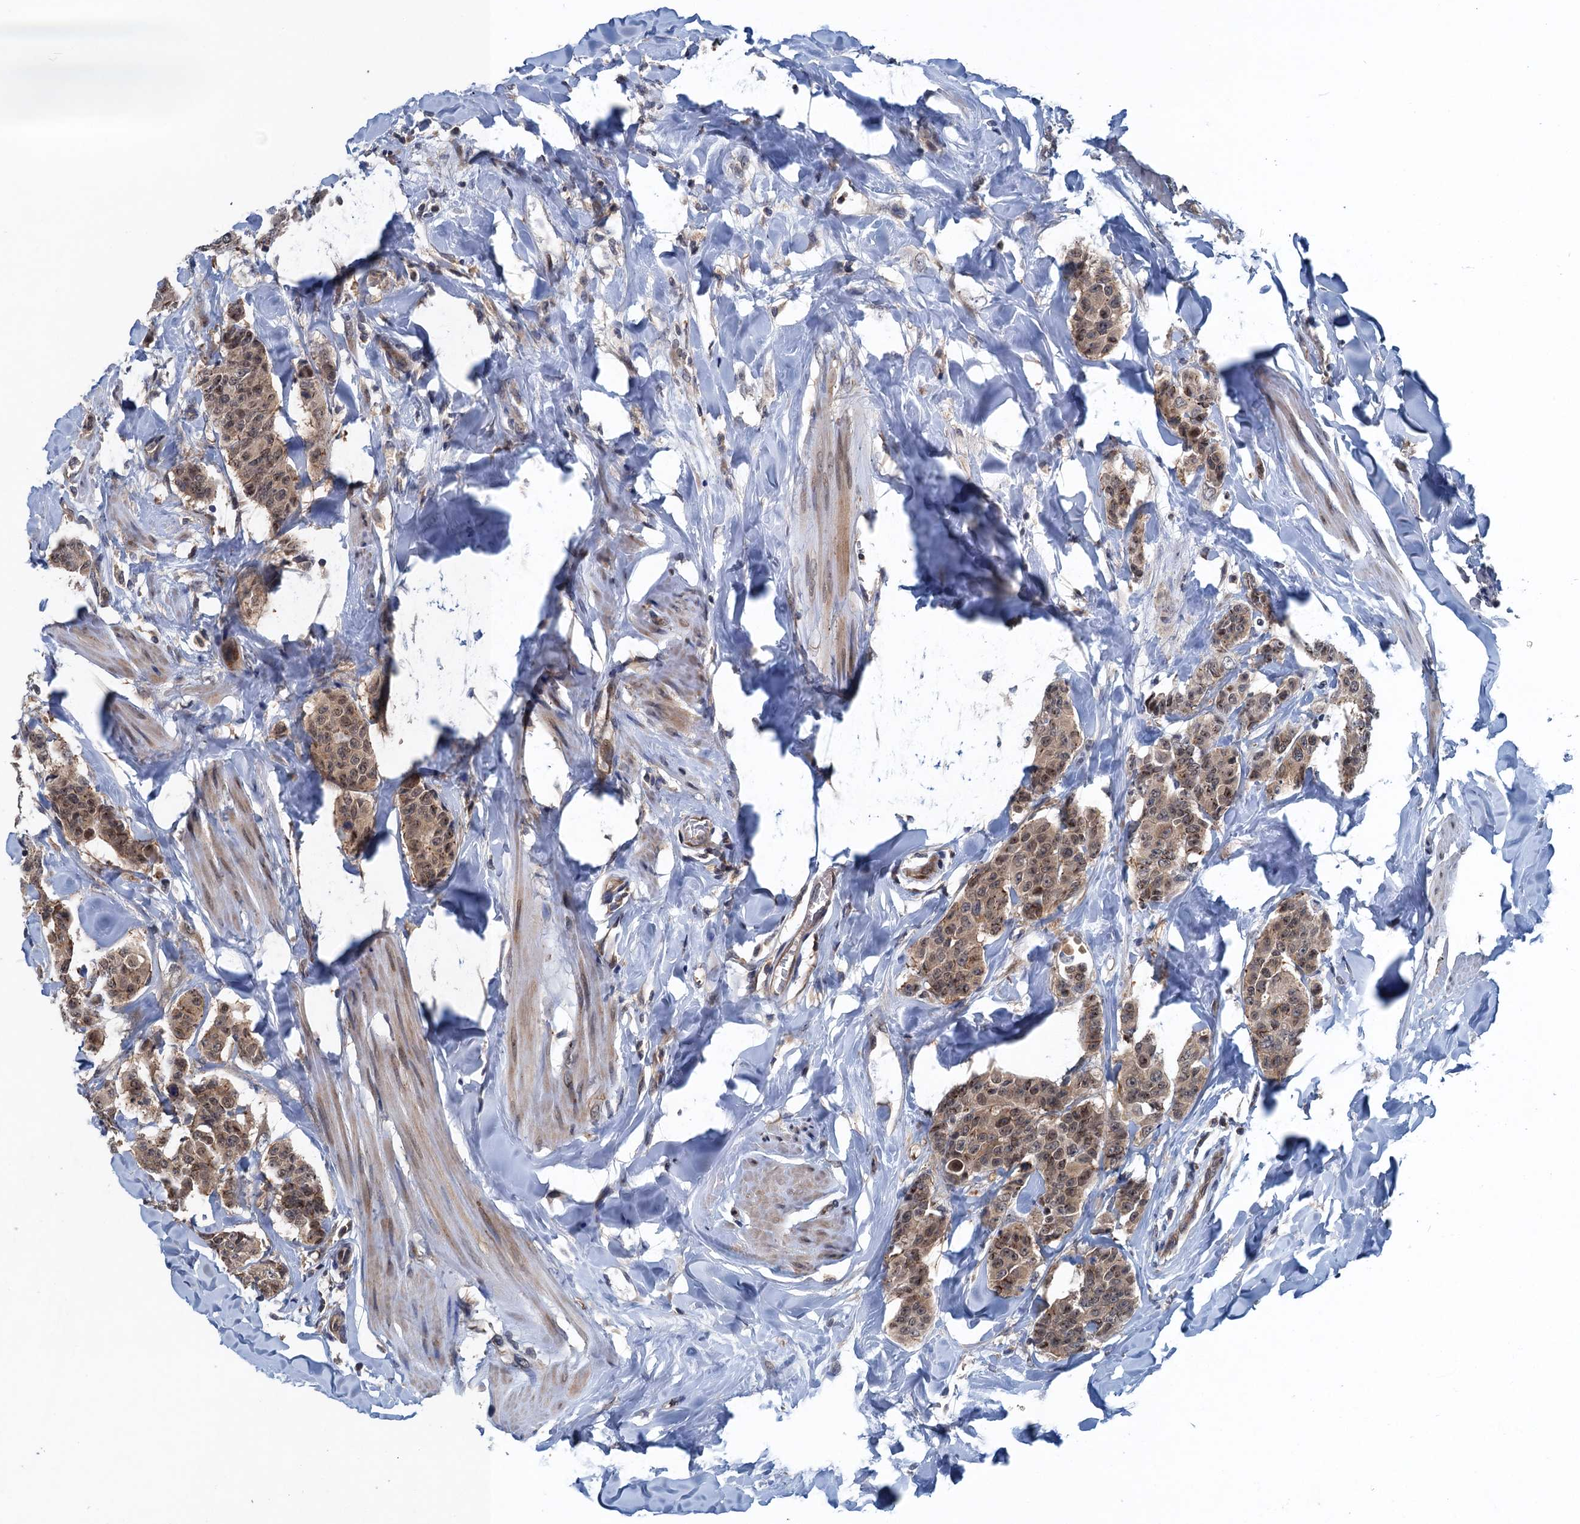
{"staining": {"intensity": "moderate", "quantity": ">75%", "location": "cytoplasmic/membranous,nuclear"}, "tissue": "breast cancer", "cell_type": "Tumor cells", "image_type": "cancer", "snomed": [{"axis": "morphology", "description": "Duct carcinoma"}, {"axis": "topography", "description": "Breast"}], "caption": "Immunohistochemical staining of human breast cancer shows medium levels of moderate cytoplasmic/membranous and nuclear protein staining in approximately >75% of tumor cells.", "gene": "RNF165", "patient": {"sex": "female", "age": 40}}